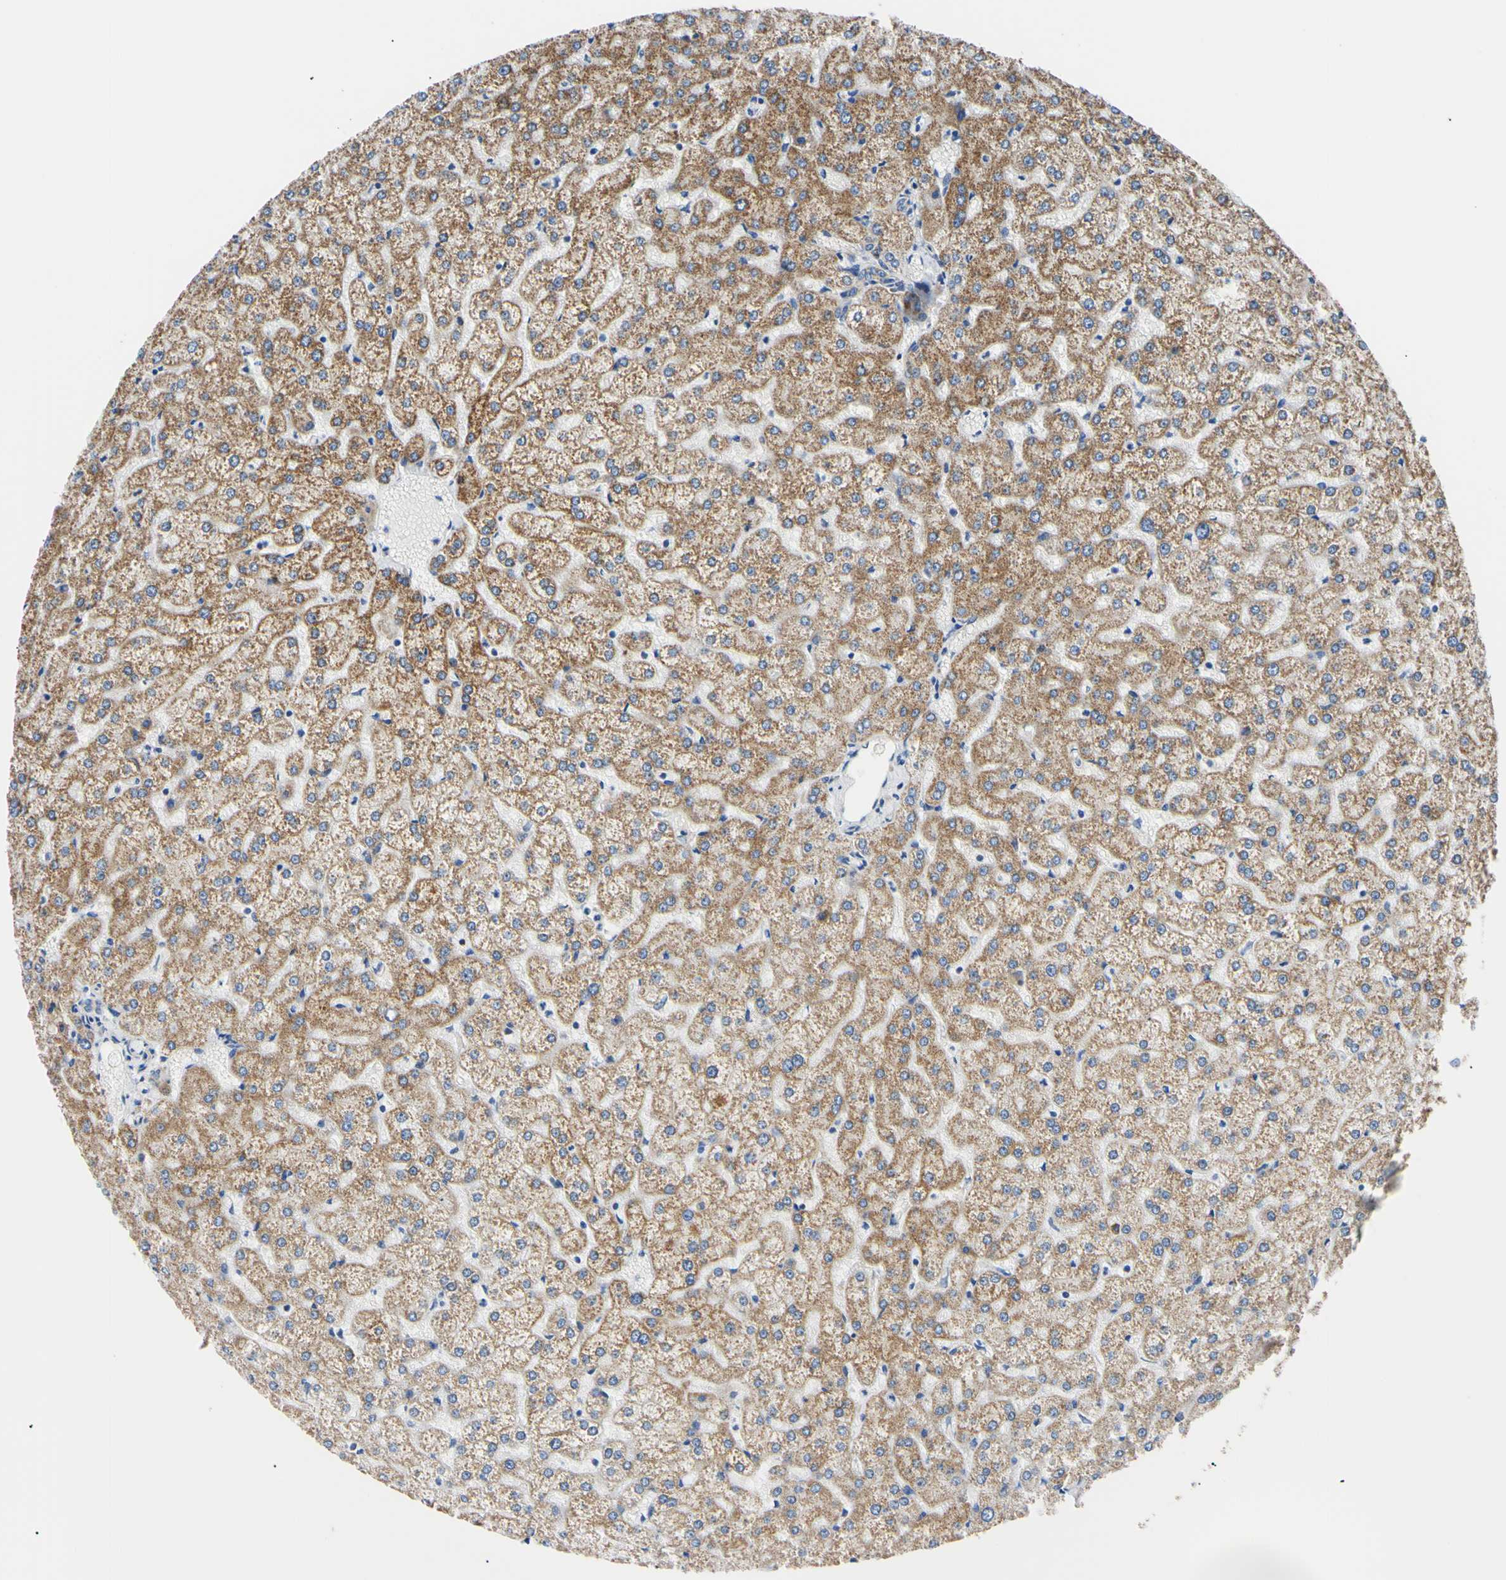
{"staining": {"intensity": "weak", "quantity": ">75%", "location": "cytoplasmic/membranous"}, "tissue": "liver", "cell_type": "Cholangiocytes", "image_type": "normal", "snomed": [{"axis": "morphology", "description": "Normal tissue, NOS"}, {"axis": "topography", "description": "Liver"}], "caption": "Normal liver shows weak cytoplasmic/membranous staining in approximately >75% of cholangiocytes Ihc stains the protein in brown and the nuclei are stained blue..", "gene": "CLPP", "patient": {"sex": "female", "age": 32}}